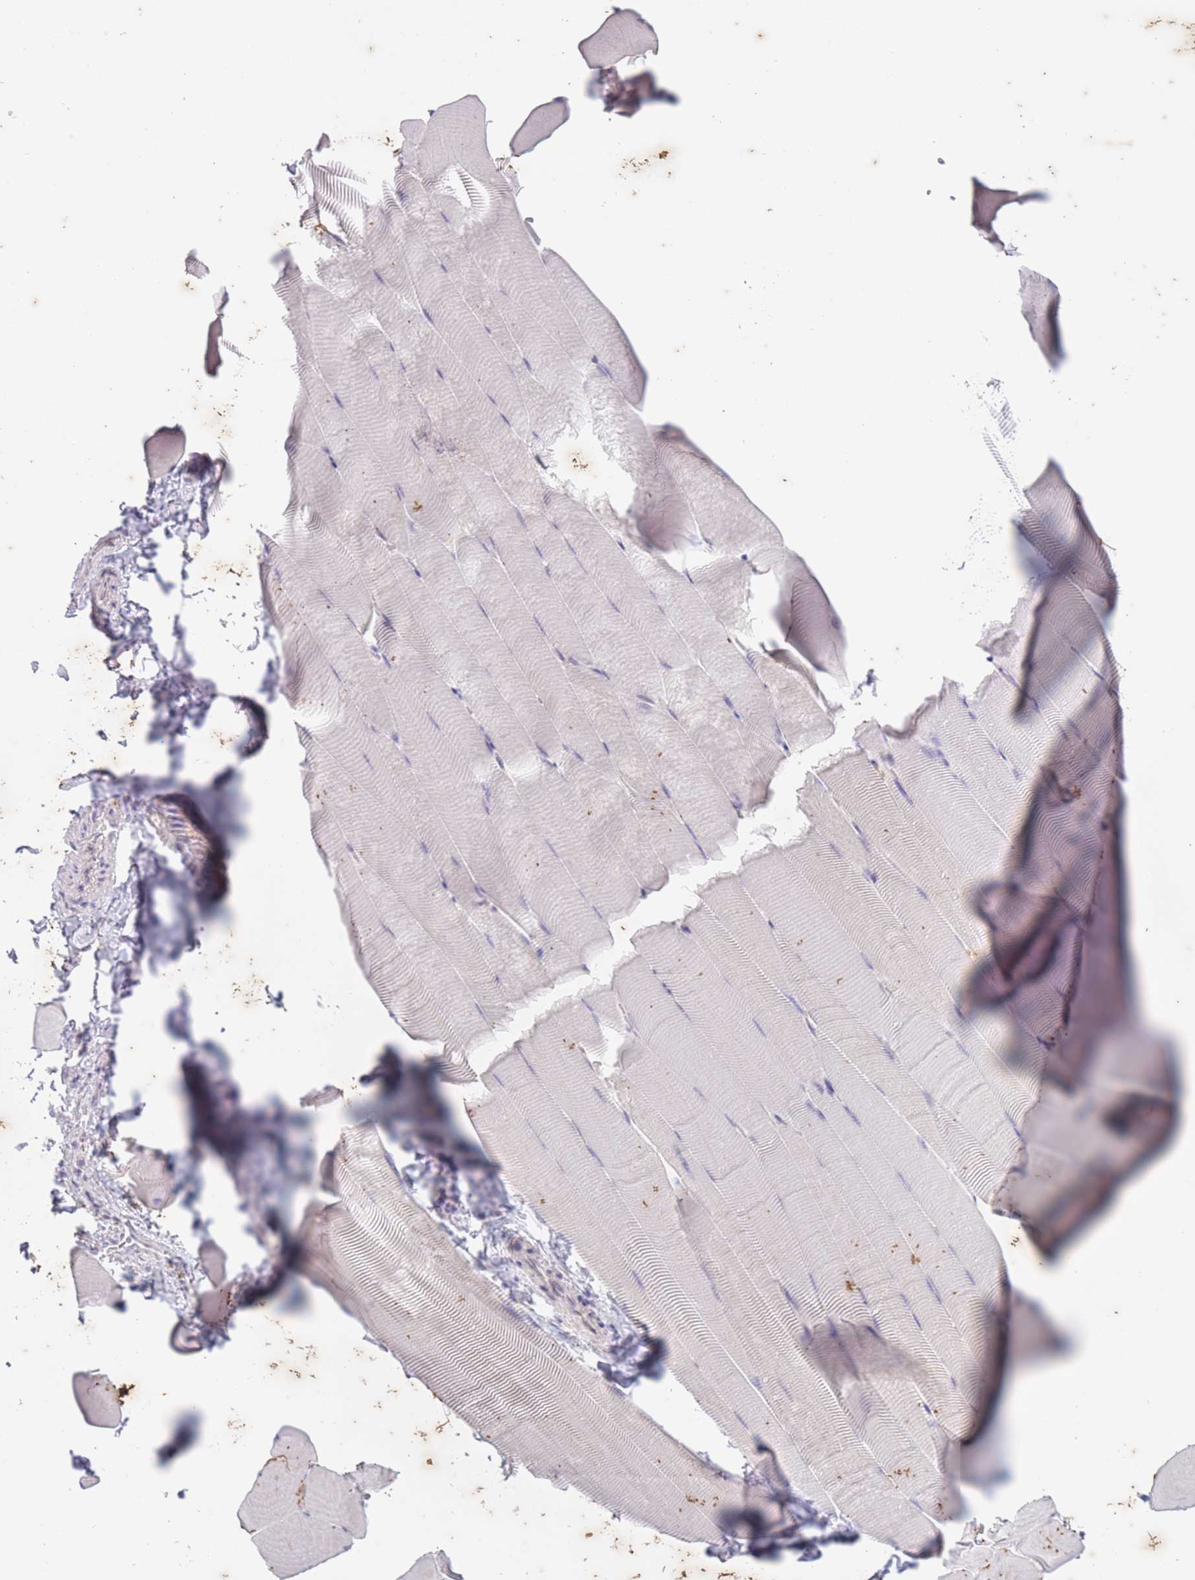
{"staining": {"intensity": "negative", "quantity": "none", "location": "none"}, "tissue": "skeletal muscle", "cell_type": "Myocytes", "image_type": "normal", "snomed": [{"axis": "morphology", "description": "Normal tissue, NOS"}, {"axis": "topography", "description": "Skeletal muscle"}], "caption": "IHC histopathology image of benign skeletal muscle stained for a protein (brown), which reveals no expression in myocytes. Nuclei are stained in blue.", "gene": "ARPIN", "patient": {"sex": "male", "age": 25}}